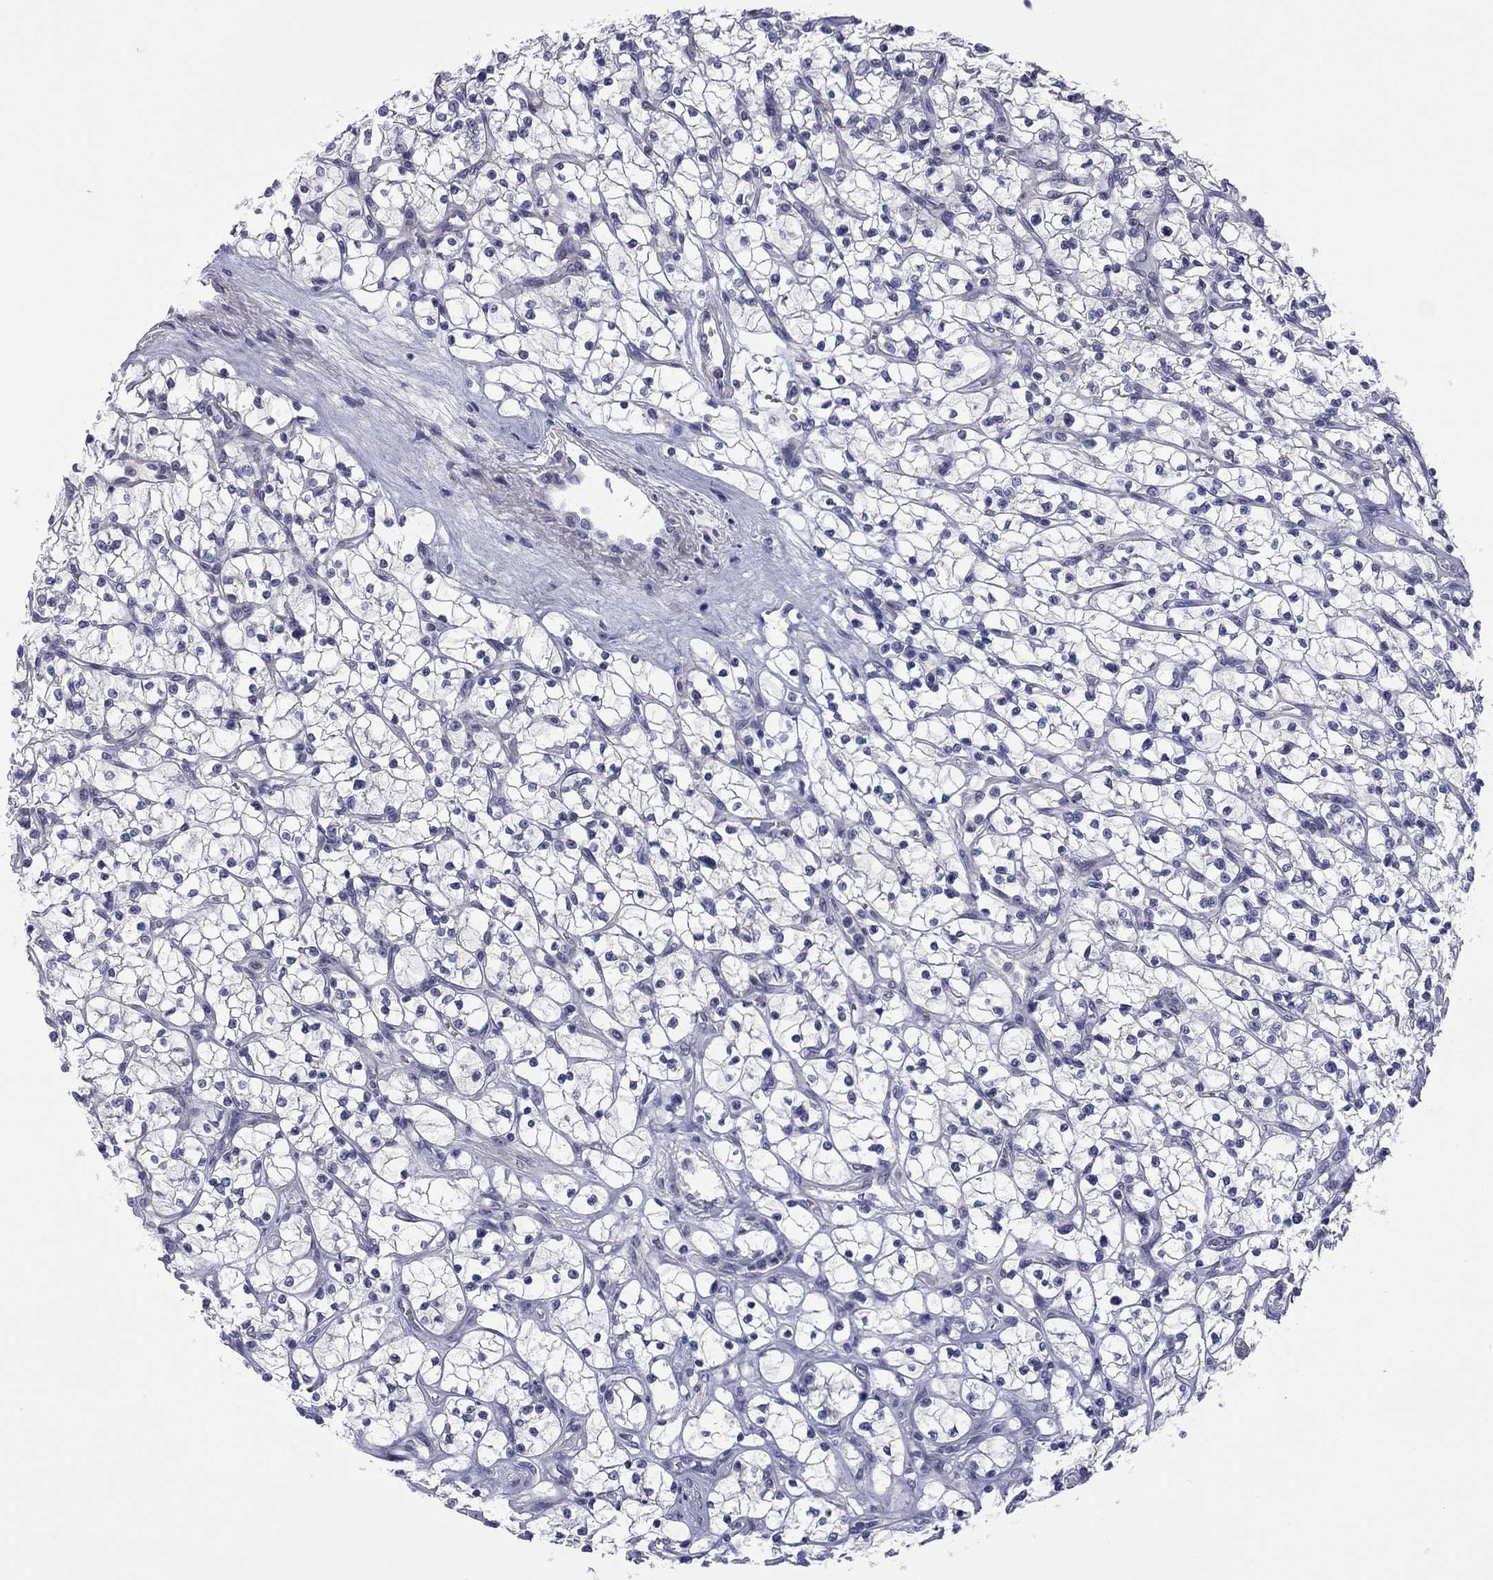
{"staining": {"intensity": "negative", "quantity": "none", "location": "none"}, "tissue": "renal cancer", "cell_type": "Tumor cells", "image_type": "cancer", "snomed": [{"axis": "morphology", "description": "Adenocarcinoma, NOS"}, {"axis": "topography", "description": "Kidney"}], "caption": "Human renal adenocarcinoma stained for a protein using immunohistochemistry (IHC) demonstrates no staining in tumor cells.", "gene": "POU5F2", "patient": {"sex": "female", "age": 64}}